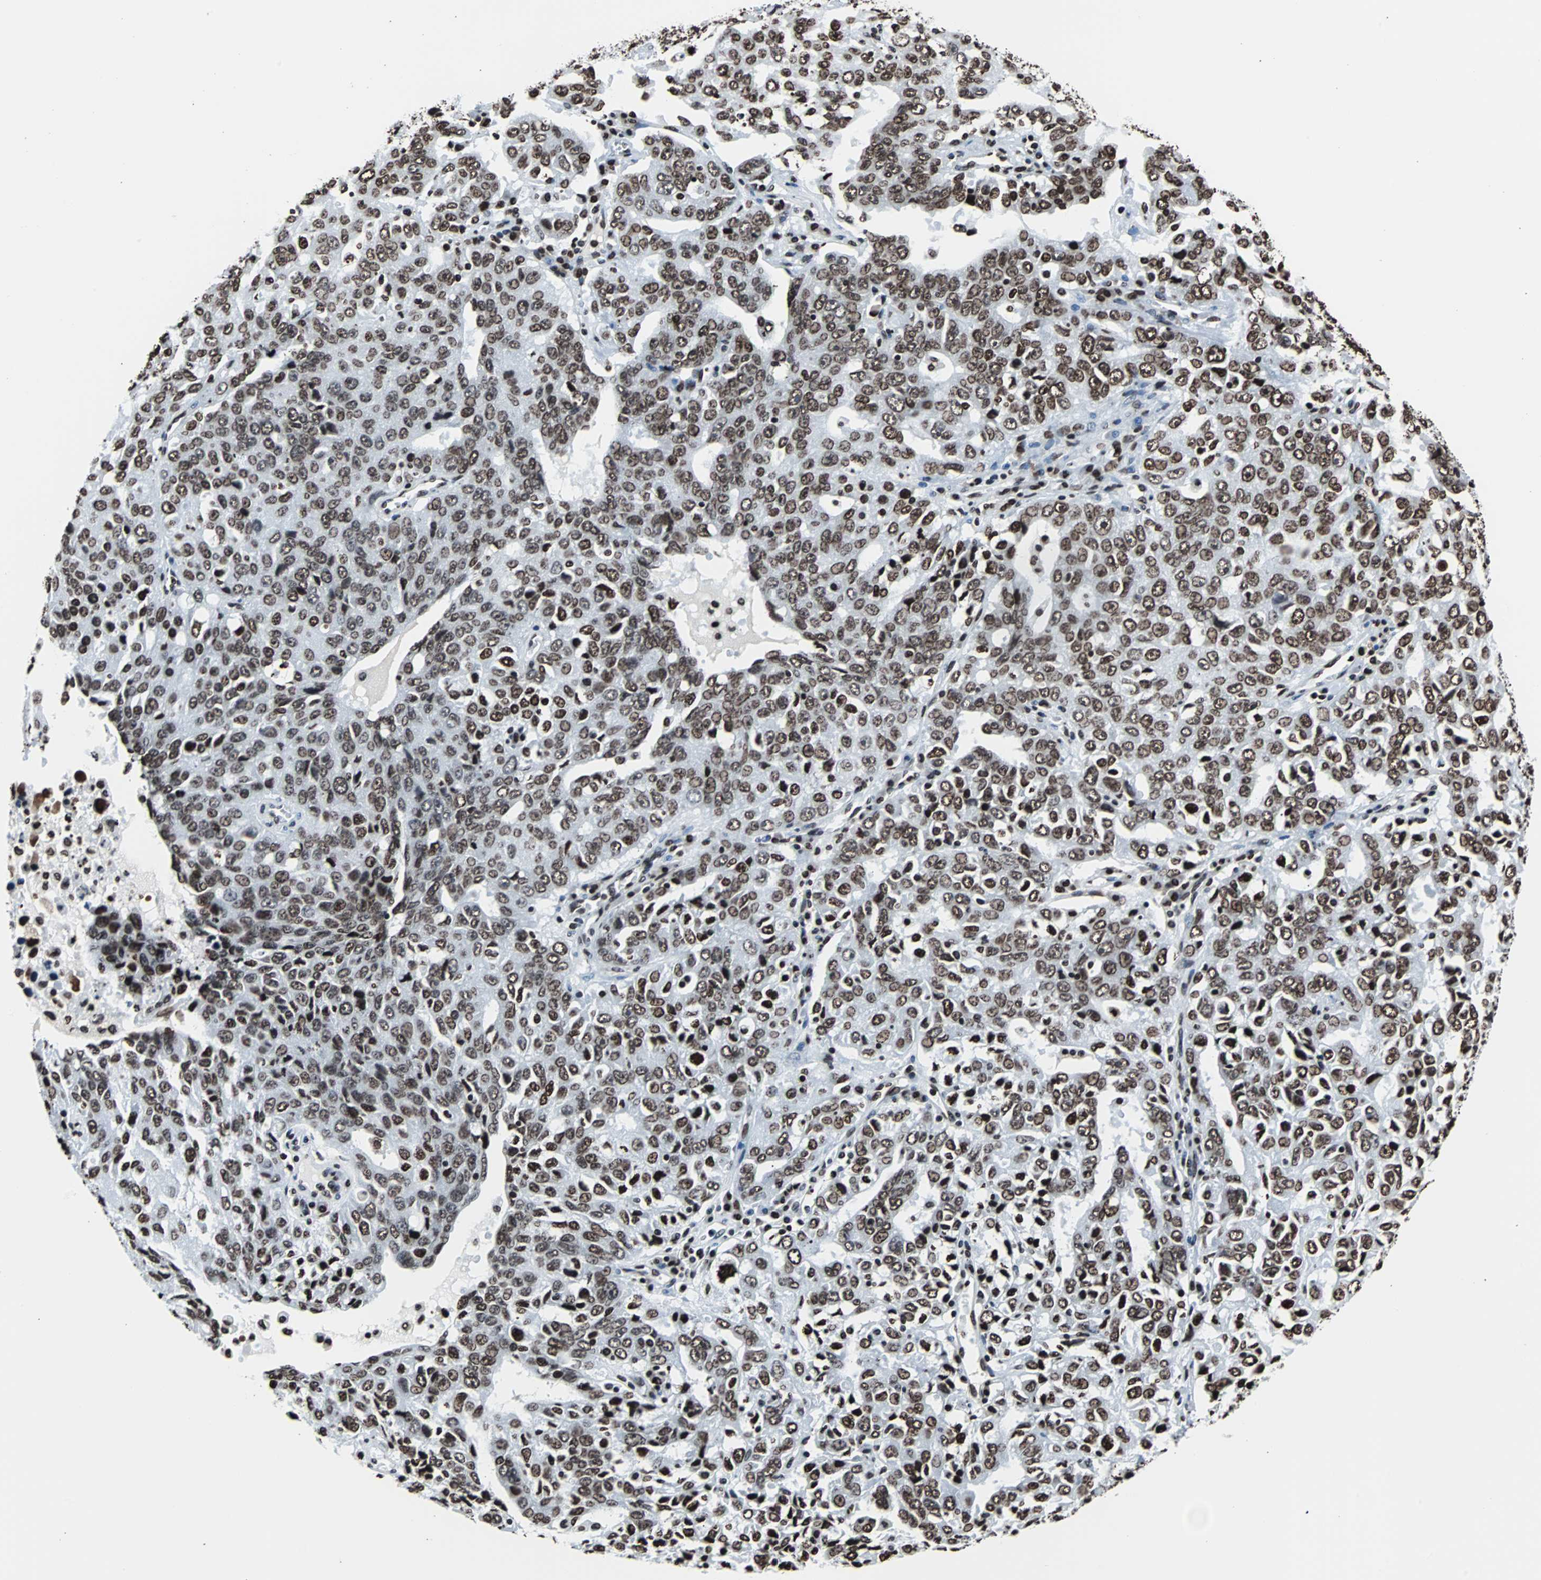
{"staining": {"intensity": "strong", "quantity": ">75%", "location": "nuclear"}, "tissue": "ovarian cancer", "cell_type": "Tumor cells", "image_type": "cancer", "snomed": [{"axis": "morphology", "description": "Carcinoma, endometroid"}, {"axis": "topography", "description": "Ovary"}], "caption": "This is an image of immunohistochemistry staining of ovarian cancer (endometroid carcinoma), which shows strong expression in the nuclear of tumor cells.", "gene": "H2BC18", "patient": {"sex": "female", "age": 62}}